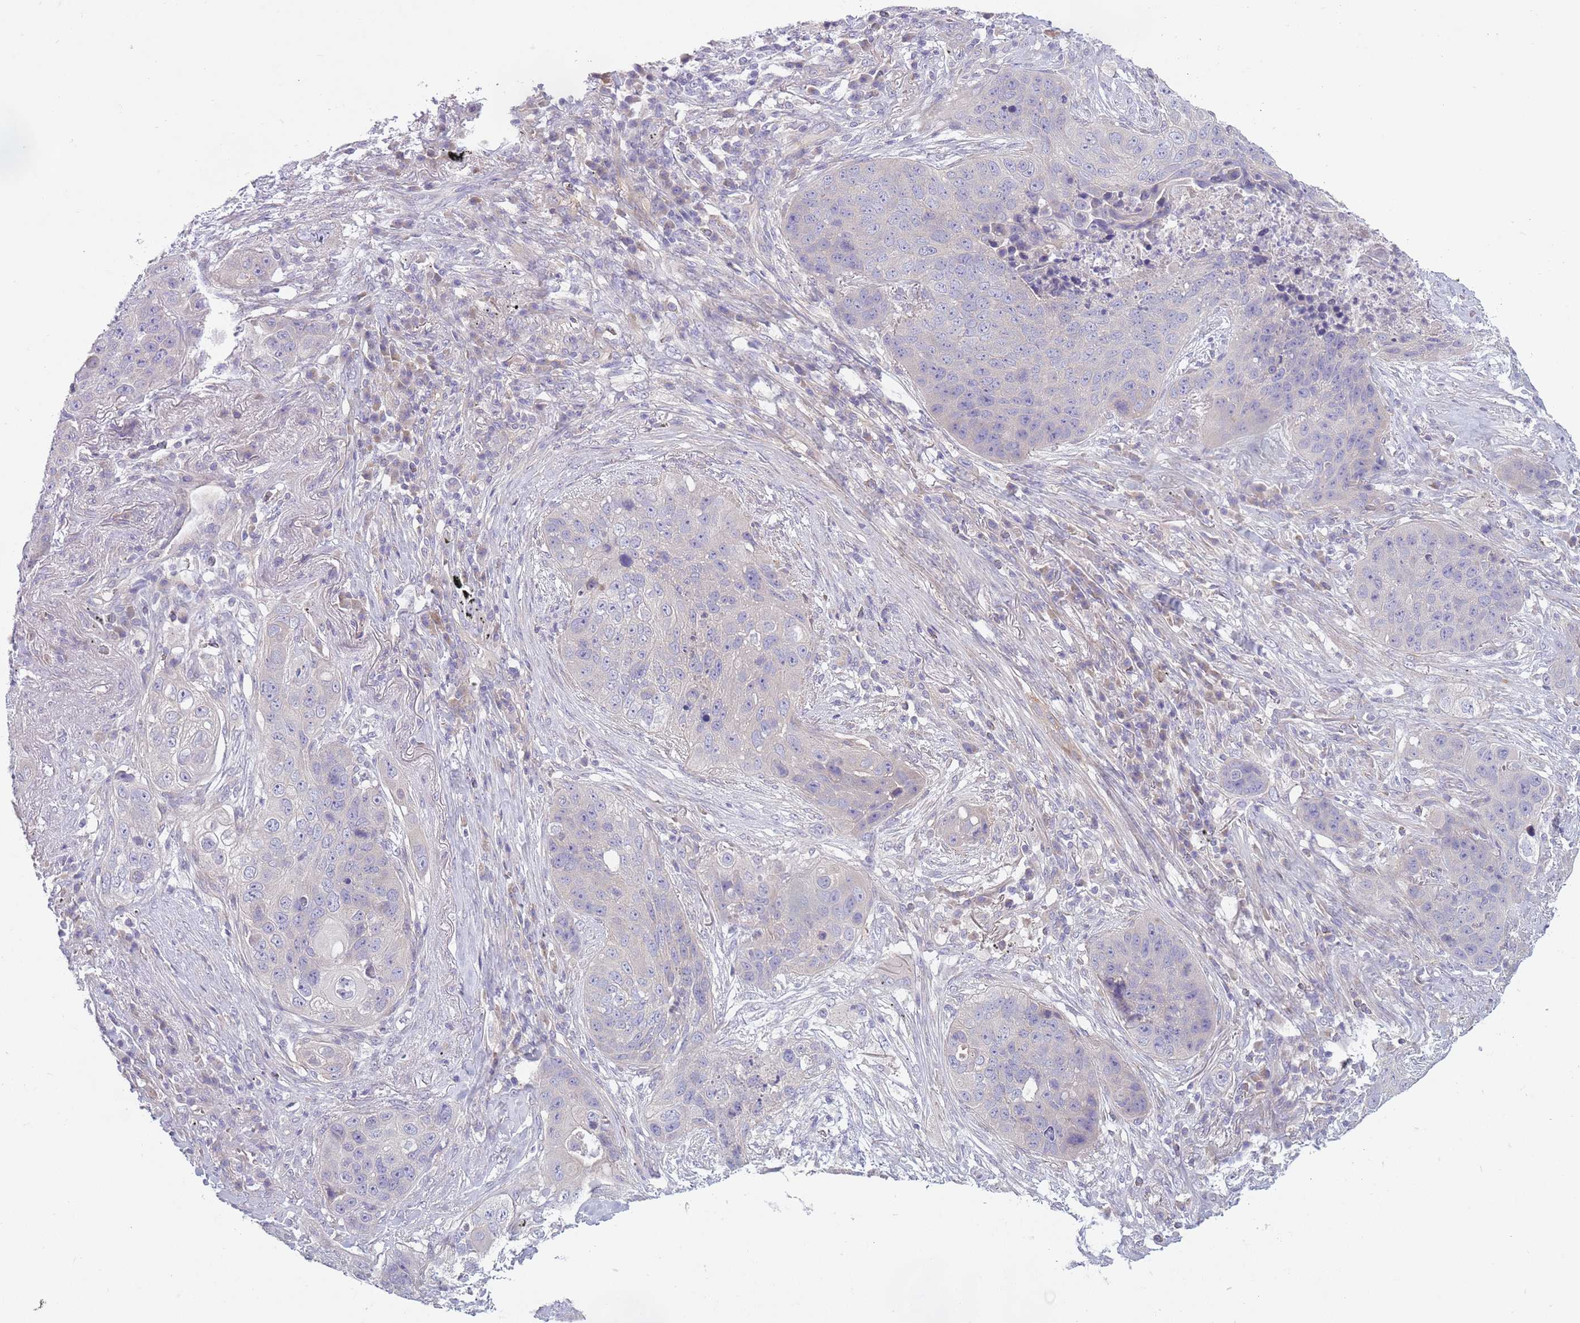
{"staining": {"intensity": "negative", "quantity": "none", "location": "none"}, "tissue": "lung cancer", "cell_type": "Tumor cells", "image_type": "cancer", "snomed": [{"axis": "morphology", "description": "Squamous cell carcinoma, NOS"}, {"axis": "topography", "description": "Lung"}], "caption": "This is an immunohistochemistry (IHC) image of lung cancer. There is no positivity in tumor cells.", "gene": "PNPLA5", "patient": {"sex": "female", "age": 63}}